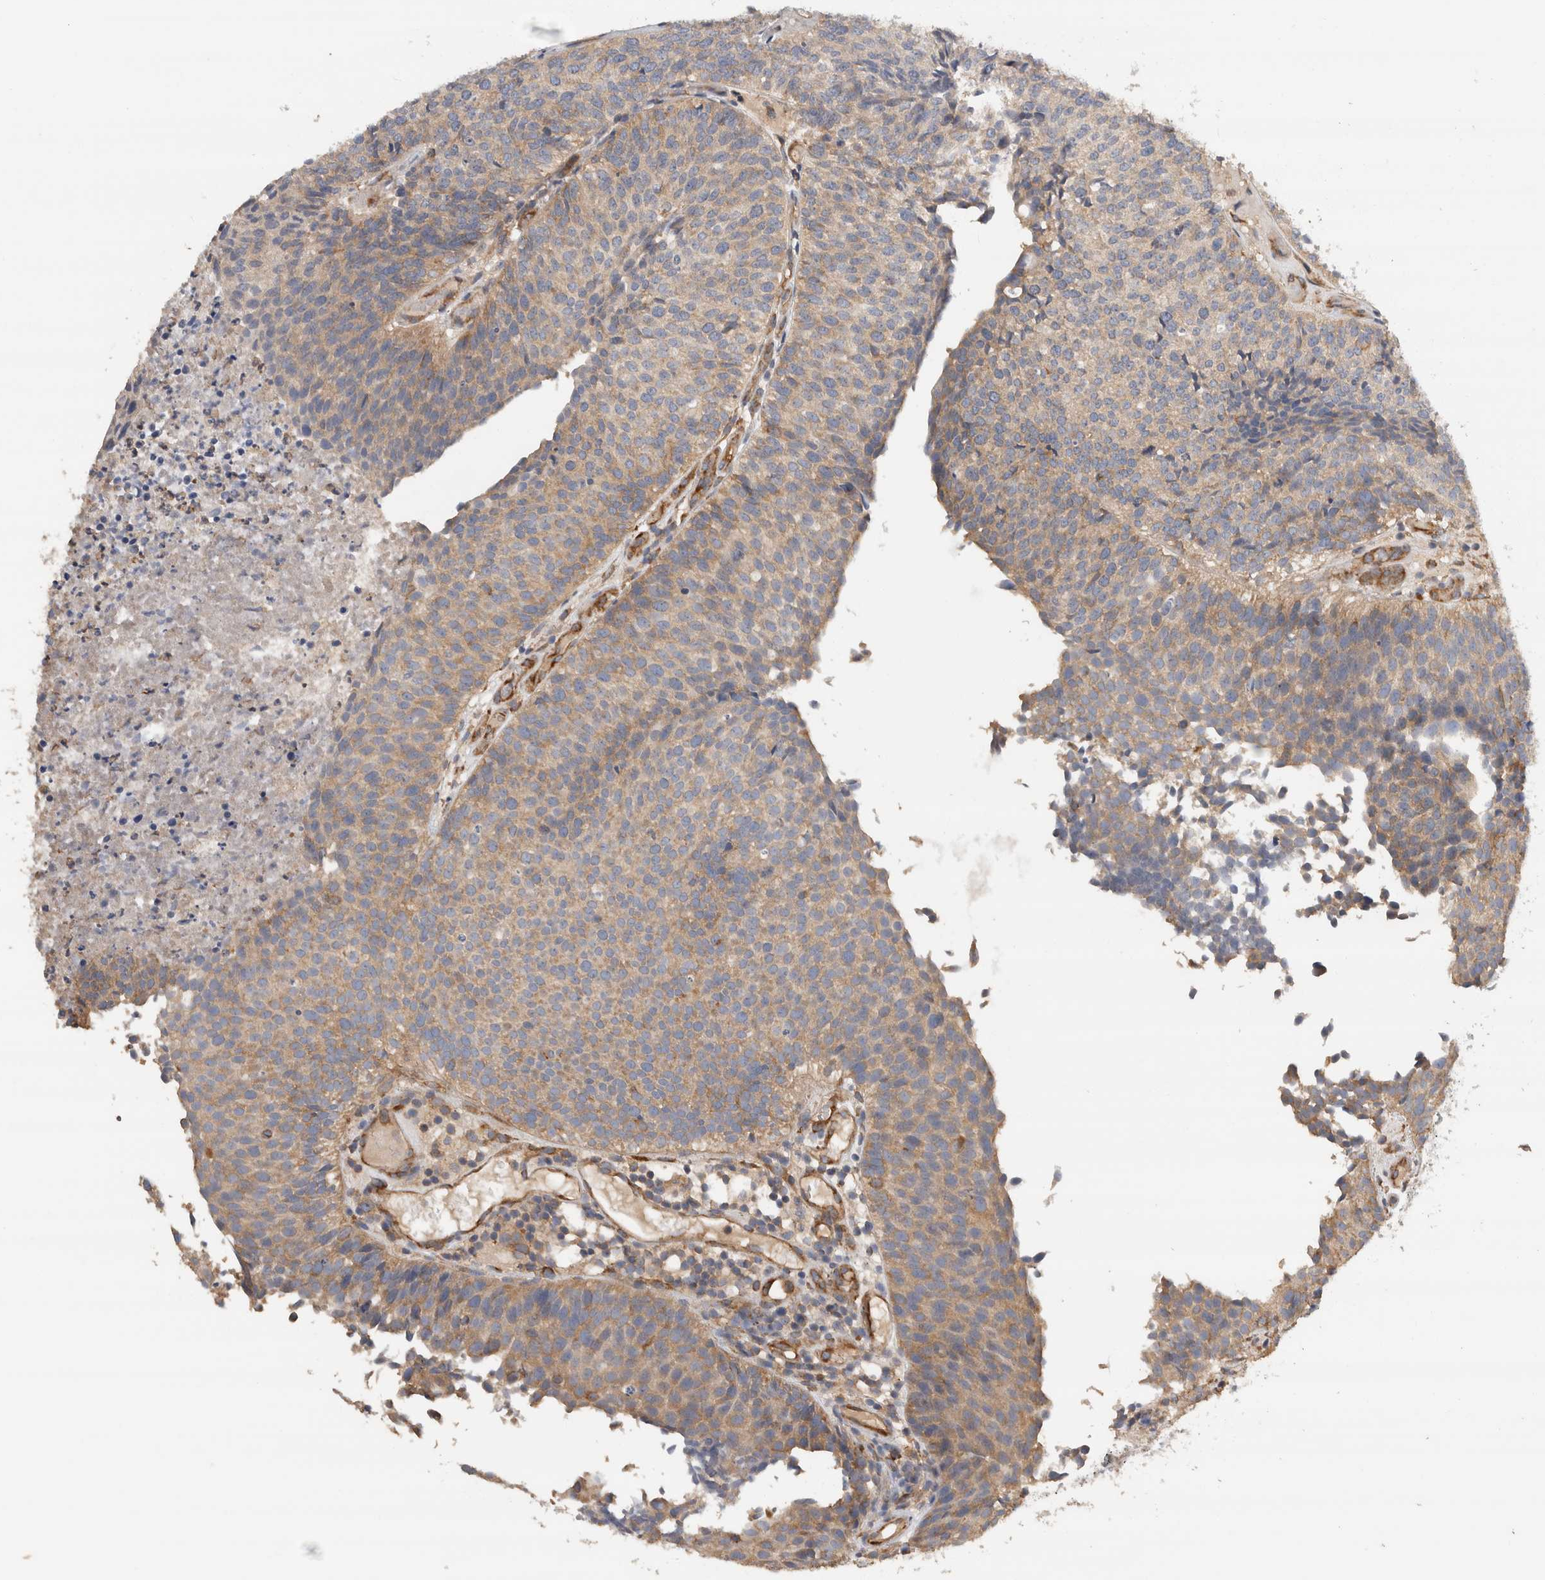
{"staining": {"intensity": "moderate", "quantity": ">75%", "location": "cytoplasmic/membranous"}, "tissue": "urothelial cancer", "cell_type": "Tumor cells", "image_type": "cancer", "snomed": [{"axis": "morphology", "description": "Urothelial carcinoma, Low grade"}, {"axis": "topography", "description": "Urinary bladder"}], "caption": "This histopathology image exhibits immunohistochemistry (IHC) staining of urothelial cancer, with medium moderate cytoplasmic/membranous staining in about >75% of tumor cells.", "gene": "EIF4G3", "patient": {"sex": "male", "age": 86}}